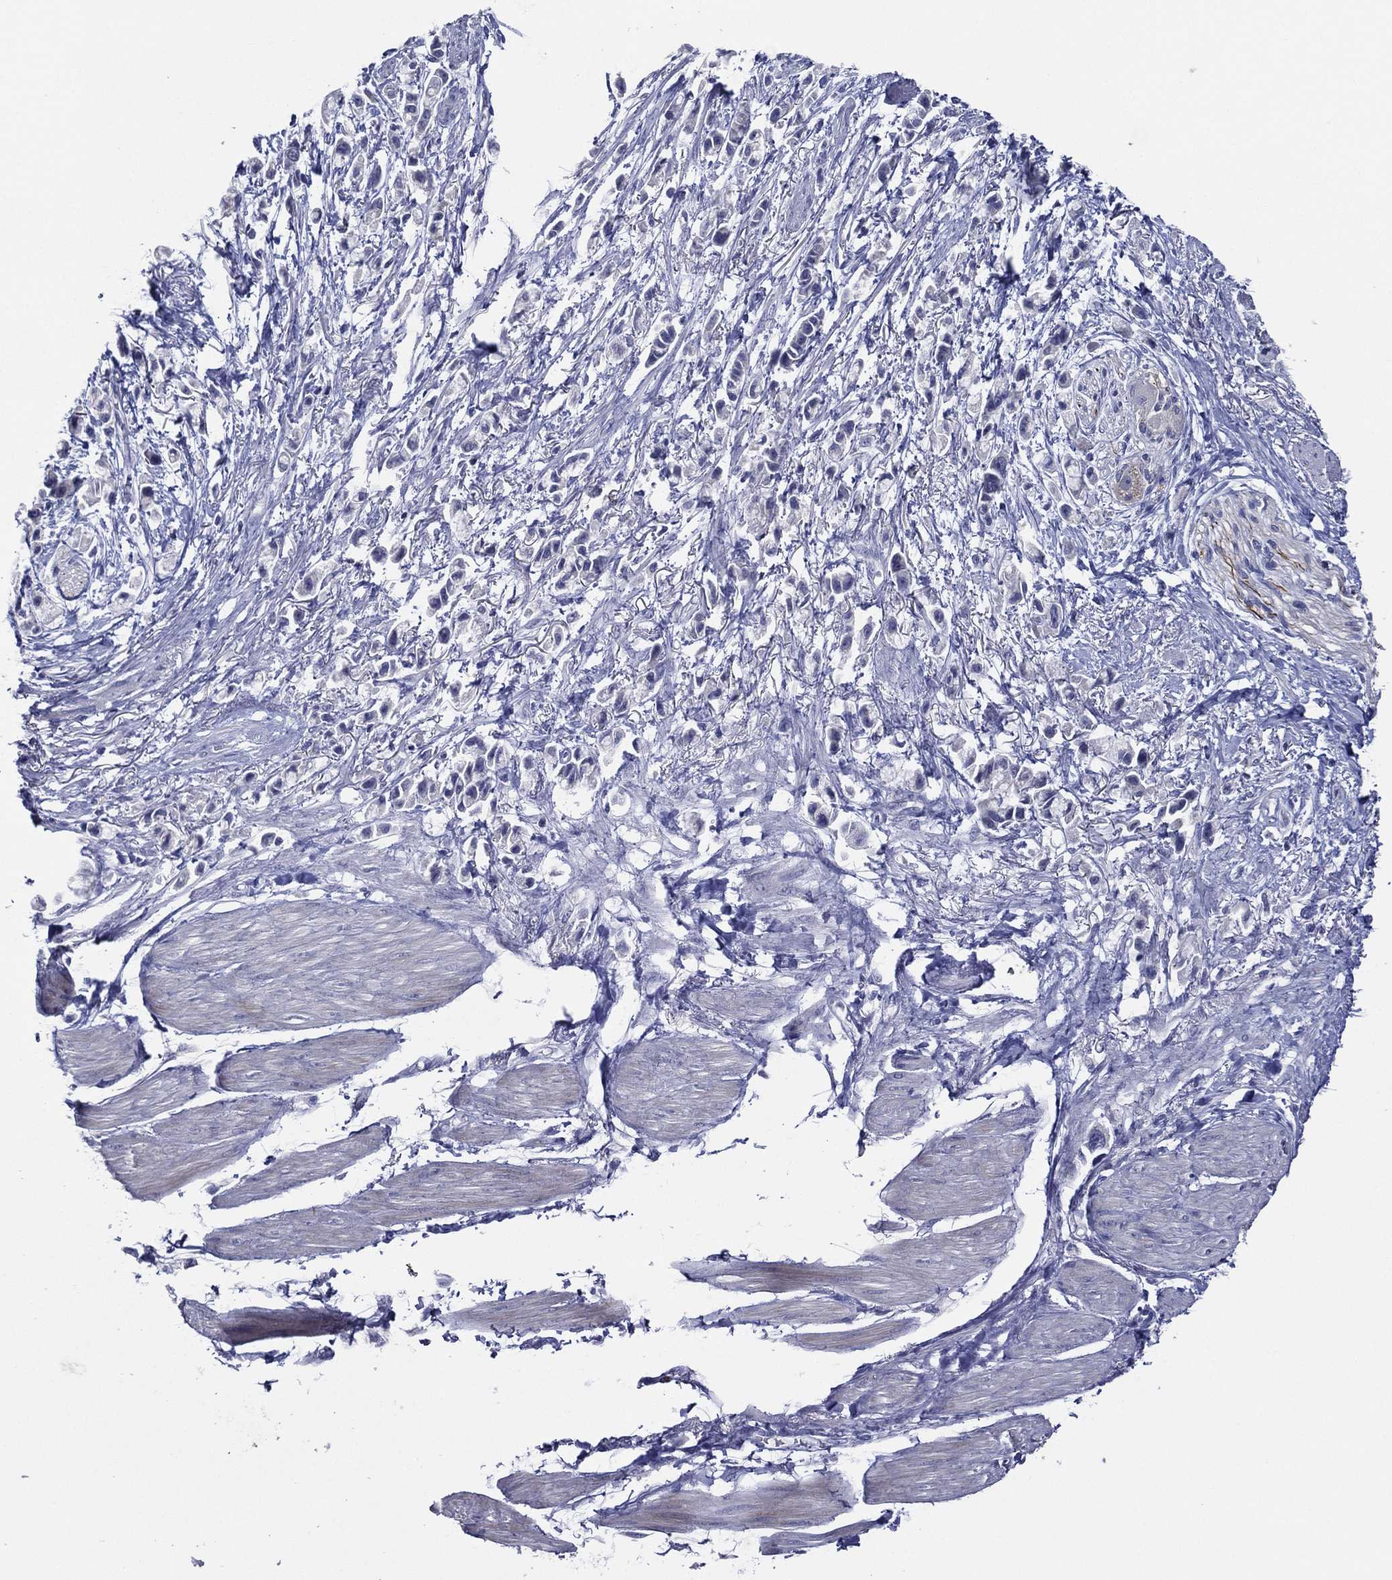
{"staining": {"intensity": "negative", "quantity": "none", "location": "none"}, "tissue": "stomach cancer", "cell_type": "Tumor cells", "image_type": "cancer", "snomed": [{"axis": "morphology", "description": "Adenocarcinoma, NOS"}, {"axis": "topography", "description": "Stomach"}], "caption": "Tumor cells are negative for protein expression in human stomach adenocarcinoma. (DAB (3,3'-diaminobenzidine) immunohistochemistry, high magnification).", "gene": "SLC13A4", "patient": {"sex": "female", "age": 81}}